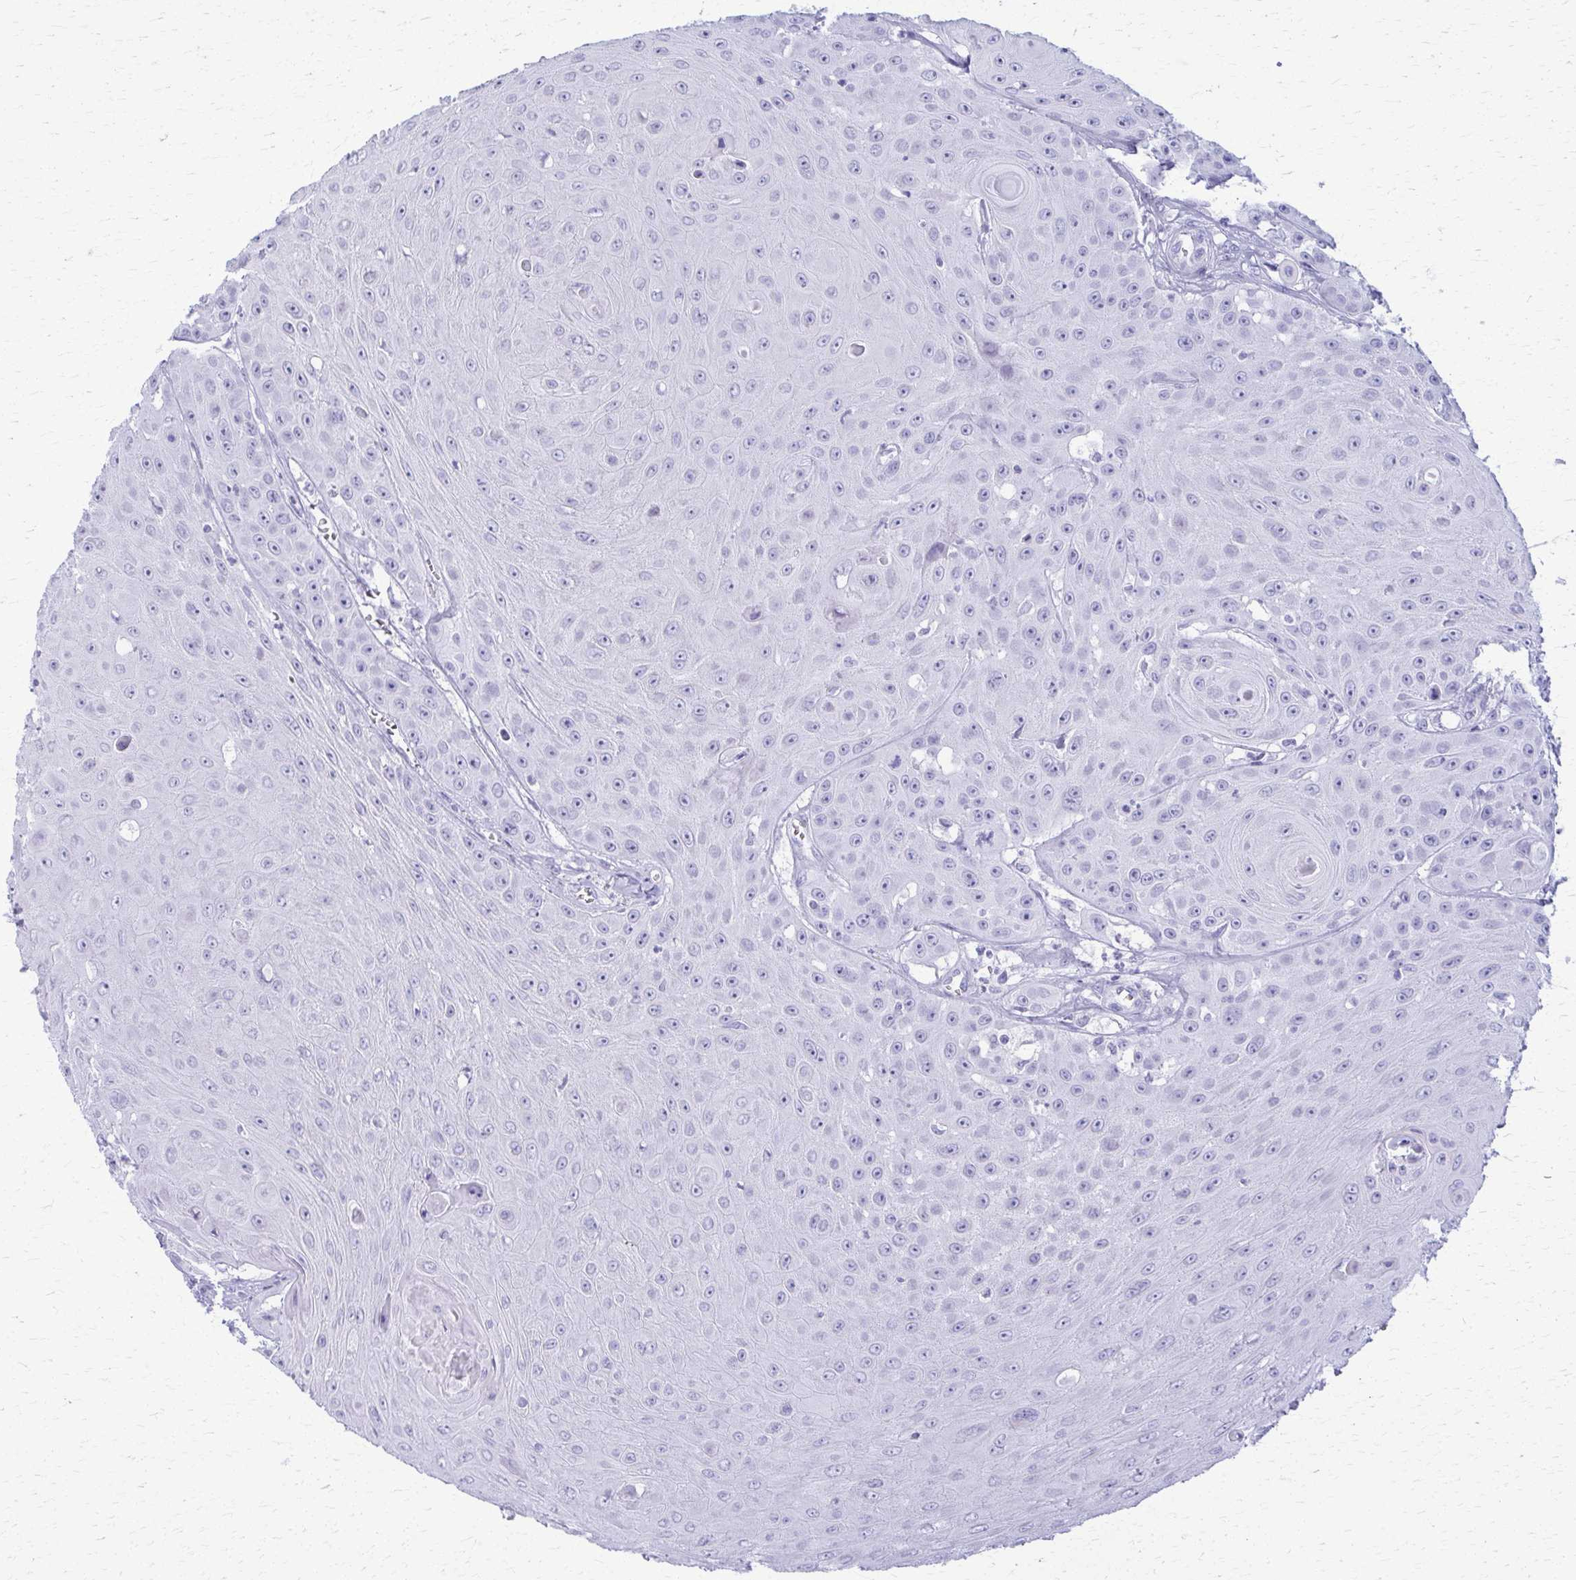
{"staining": {"intensity": "negative", "quantity": "none", "location": "none"}, "tissue": "head and neck cancer", "cell_type": "Tumor cells", "image_type": "cancer", "snomed": [{"axis": "morphology", "description": "Squamous cell carcinoma, NOS"}, {"axis": "topography", "description": "Oral tissue"}, {"axis": "topography", "description": "Head-Neck"}], "caption": "Tumor cells show no significant positivity in head and neck squamous cell carcinoma.", "gene": "ACSM2B", "patient": {"sex": "male", "age": 81}}